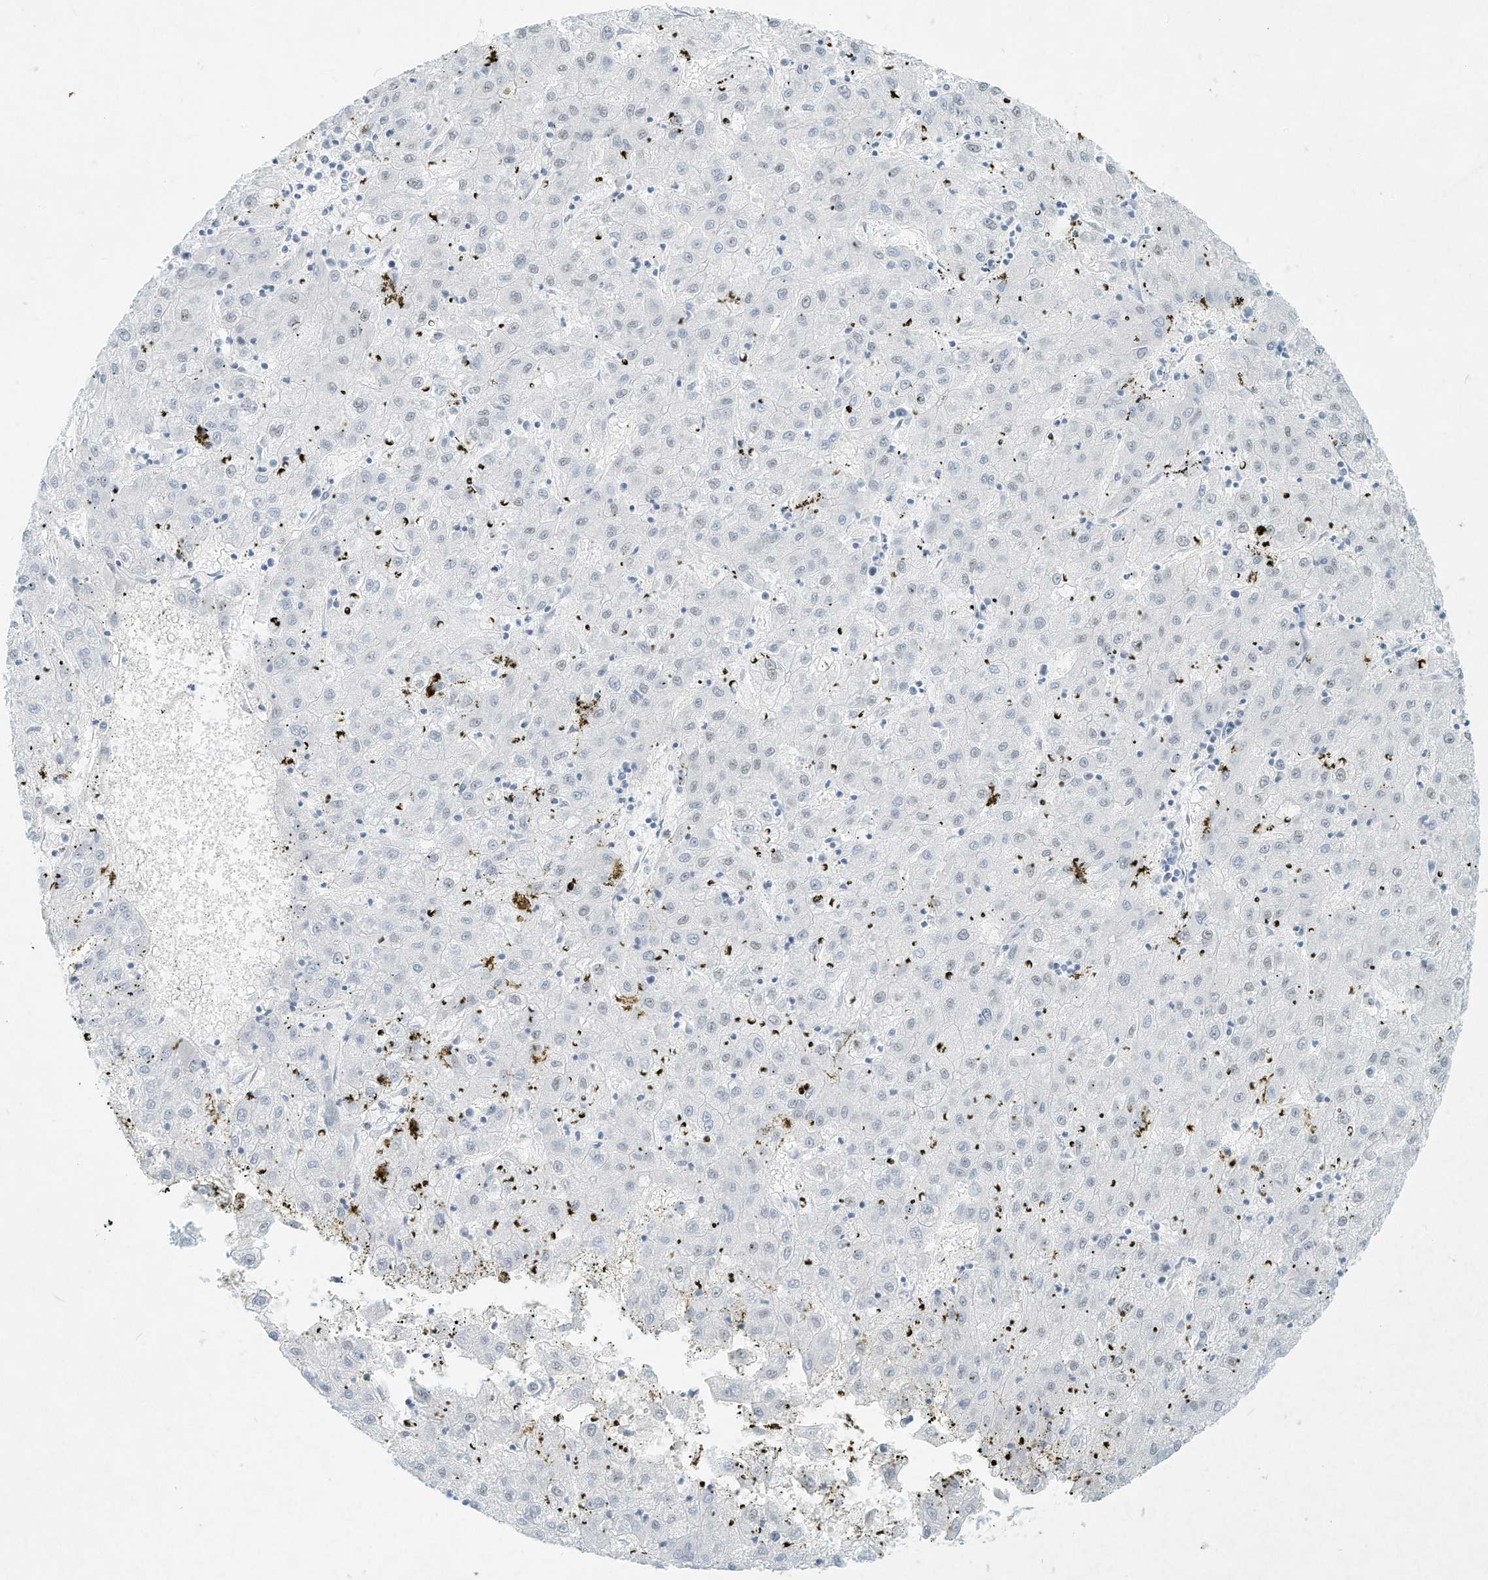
{"staining": {"intensity": "negative", "quantity": "none", "location": "none"}, "tissue": "liver cancer", "cell_type": "Tumor cells", "image_type": "cancer", "snomed": [{"axis": "morphology", "description": "Carcinoma, Hepatocellular, NOS"}, {"axis": "topography", "description": "Liver"}], "caption": "Immunohistochemistry (IHC) micrograph of neoplastic tissue: liver cancer stained with DAB shows no significant protein expression in tumor cells. (Stains: DAB (3,3'-diaminobenzidine) immunohistochemistry (IHC) with hematoxylin counter stain, Microscopy: brightfield microscopy at high magnification).", "gene": "PGC", "patient": {"sex": "male", "age": 72}}